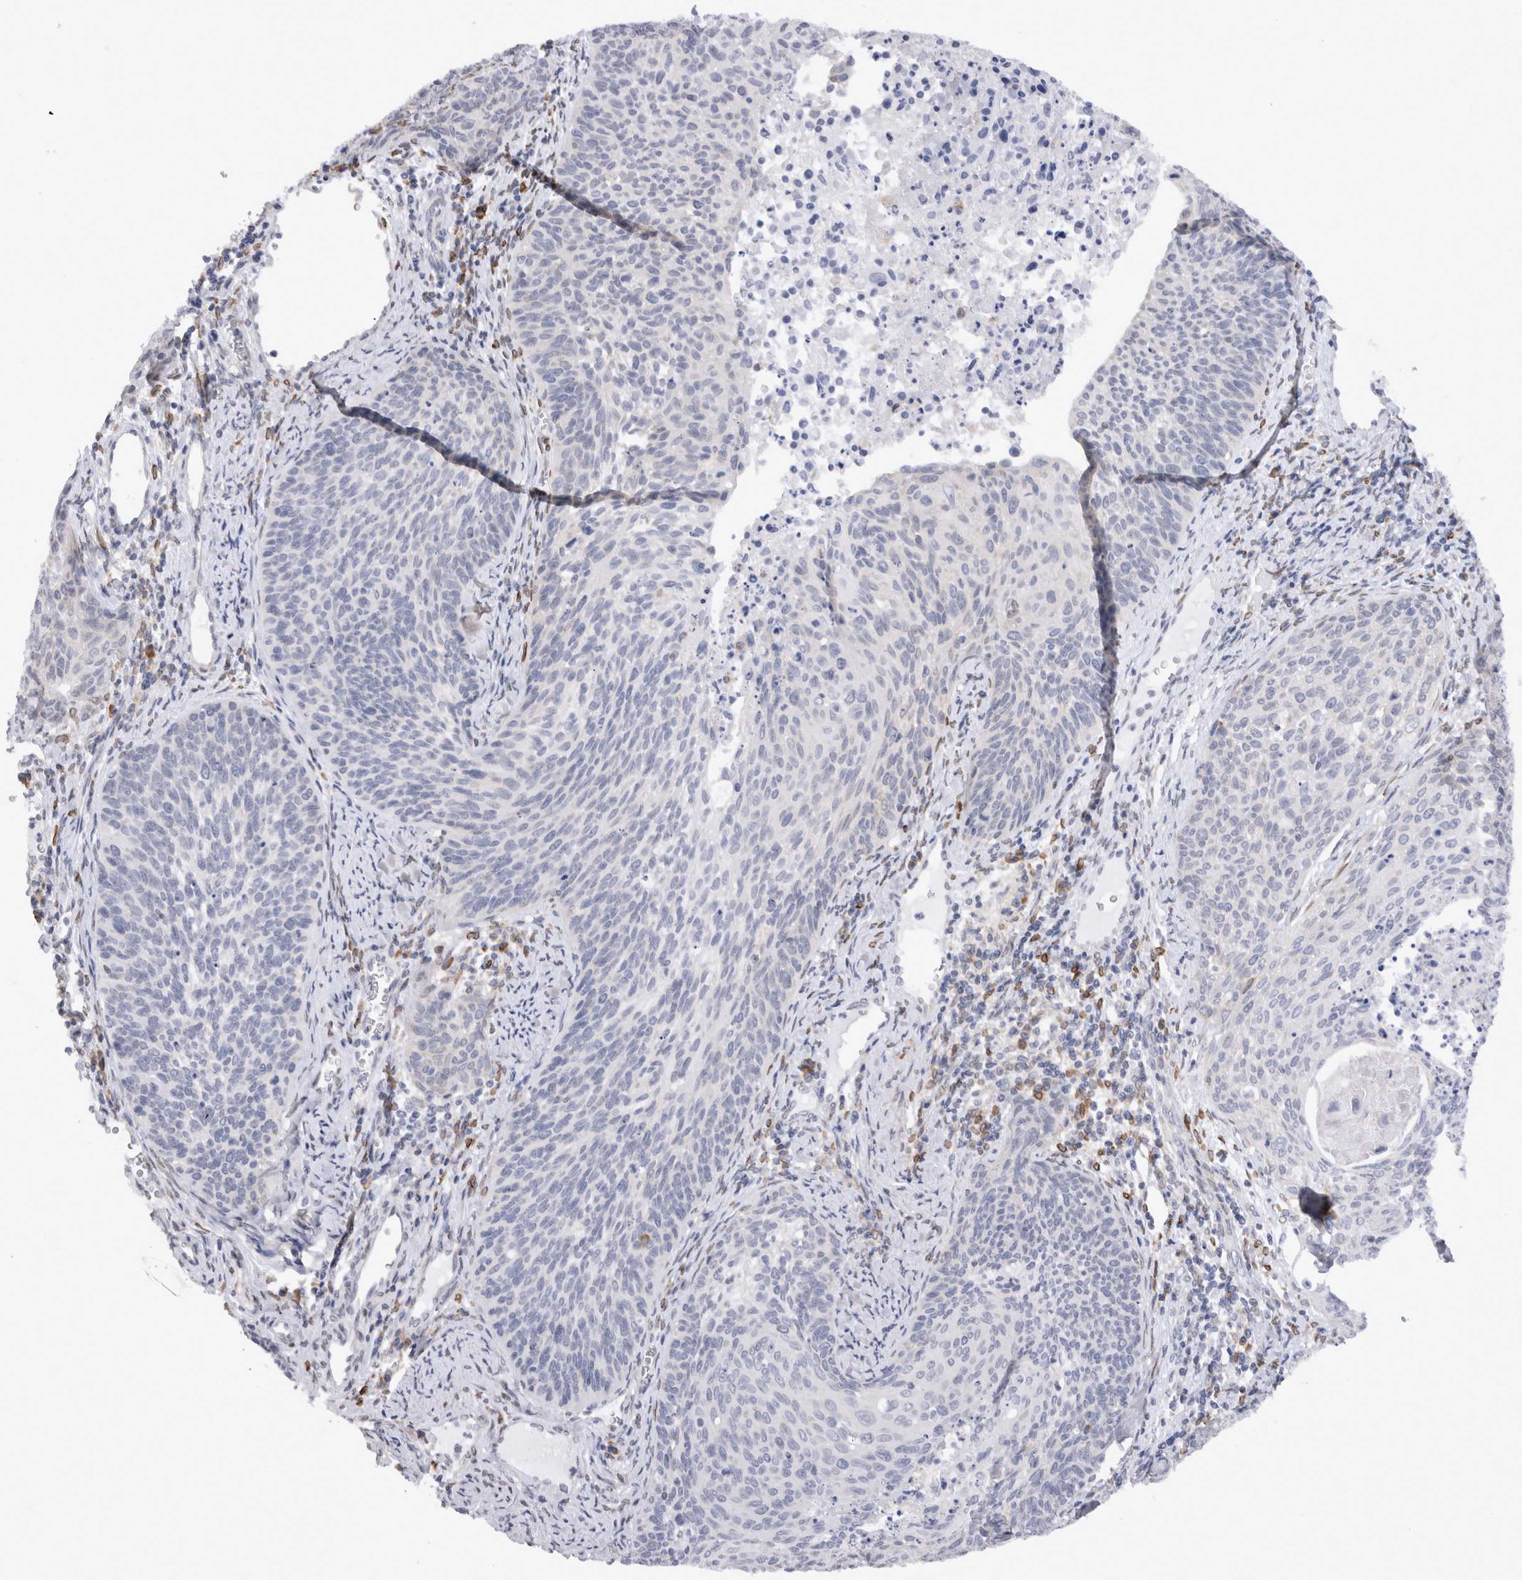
{"staining": {"intensity": "negative", "quantity": "none", "location": "none"}, "tissue": "cervical cancer", "cell_type": "Tumor cells", "image_type": "cancer", "snomed": [{"axis": "morphology", "description": "Squamous cell carcinoma, NOS"}, {"axis": "topography", "description": "Cervix"}], "caption": "Tumor cells show no significant protein staining in squamous cell carcinoma (cervical).", "gene": "VCPIP1", "patient": {"sex": "female", "age": 55}}